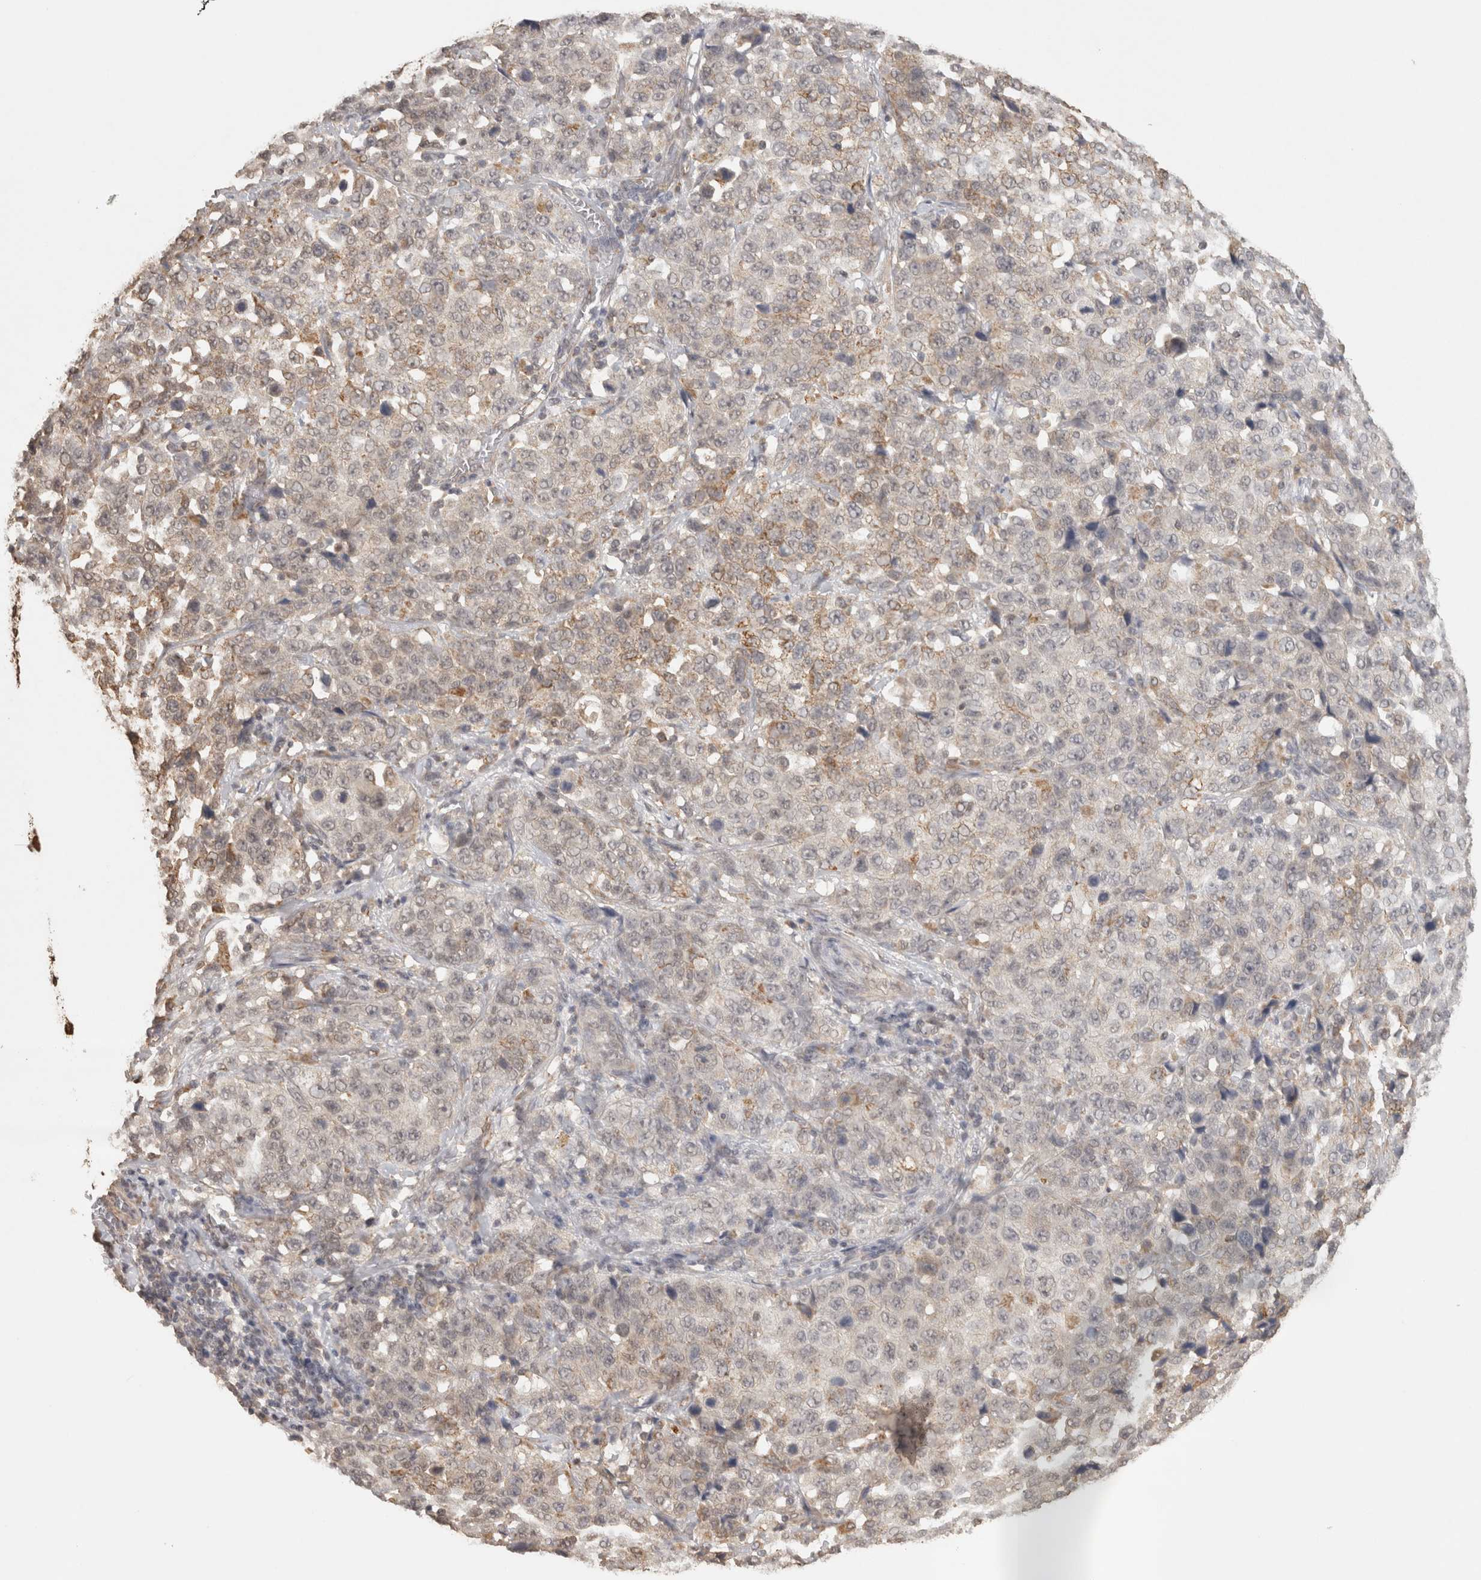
{"staining": {"intensity": "weak", "quantity": "25%-75%", "location": "cytoplasmic/membranous"}, "tissue": "stomach cancer", "cell_type": "Tumor cells", "image_type": "cancer", "snomed": [{"axis": "morphology", "description": "Normal tissue, NOS"}, {"axis": "morphology", "description": "Adenocarcinoma, NOS"}, {"axis": "topography", "description": "Stomach"}], "caption": "Protein expression analysis of stomach cancer (adenocarcinoma) demonstrates weak cytoplasmic/membranous staining in about 25%-75% of tumor cells.", "gene": "BNIP3L", "patient": {"sex": "male", "age": 48}}